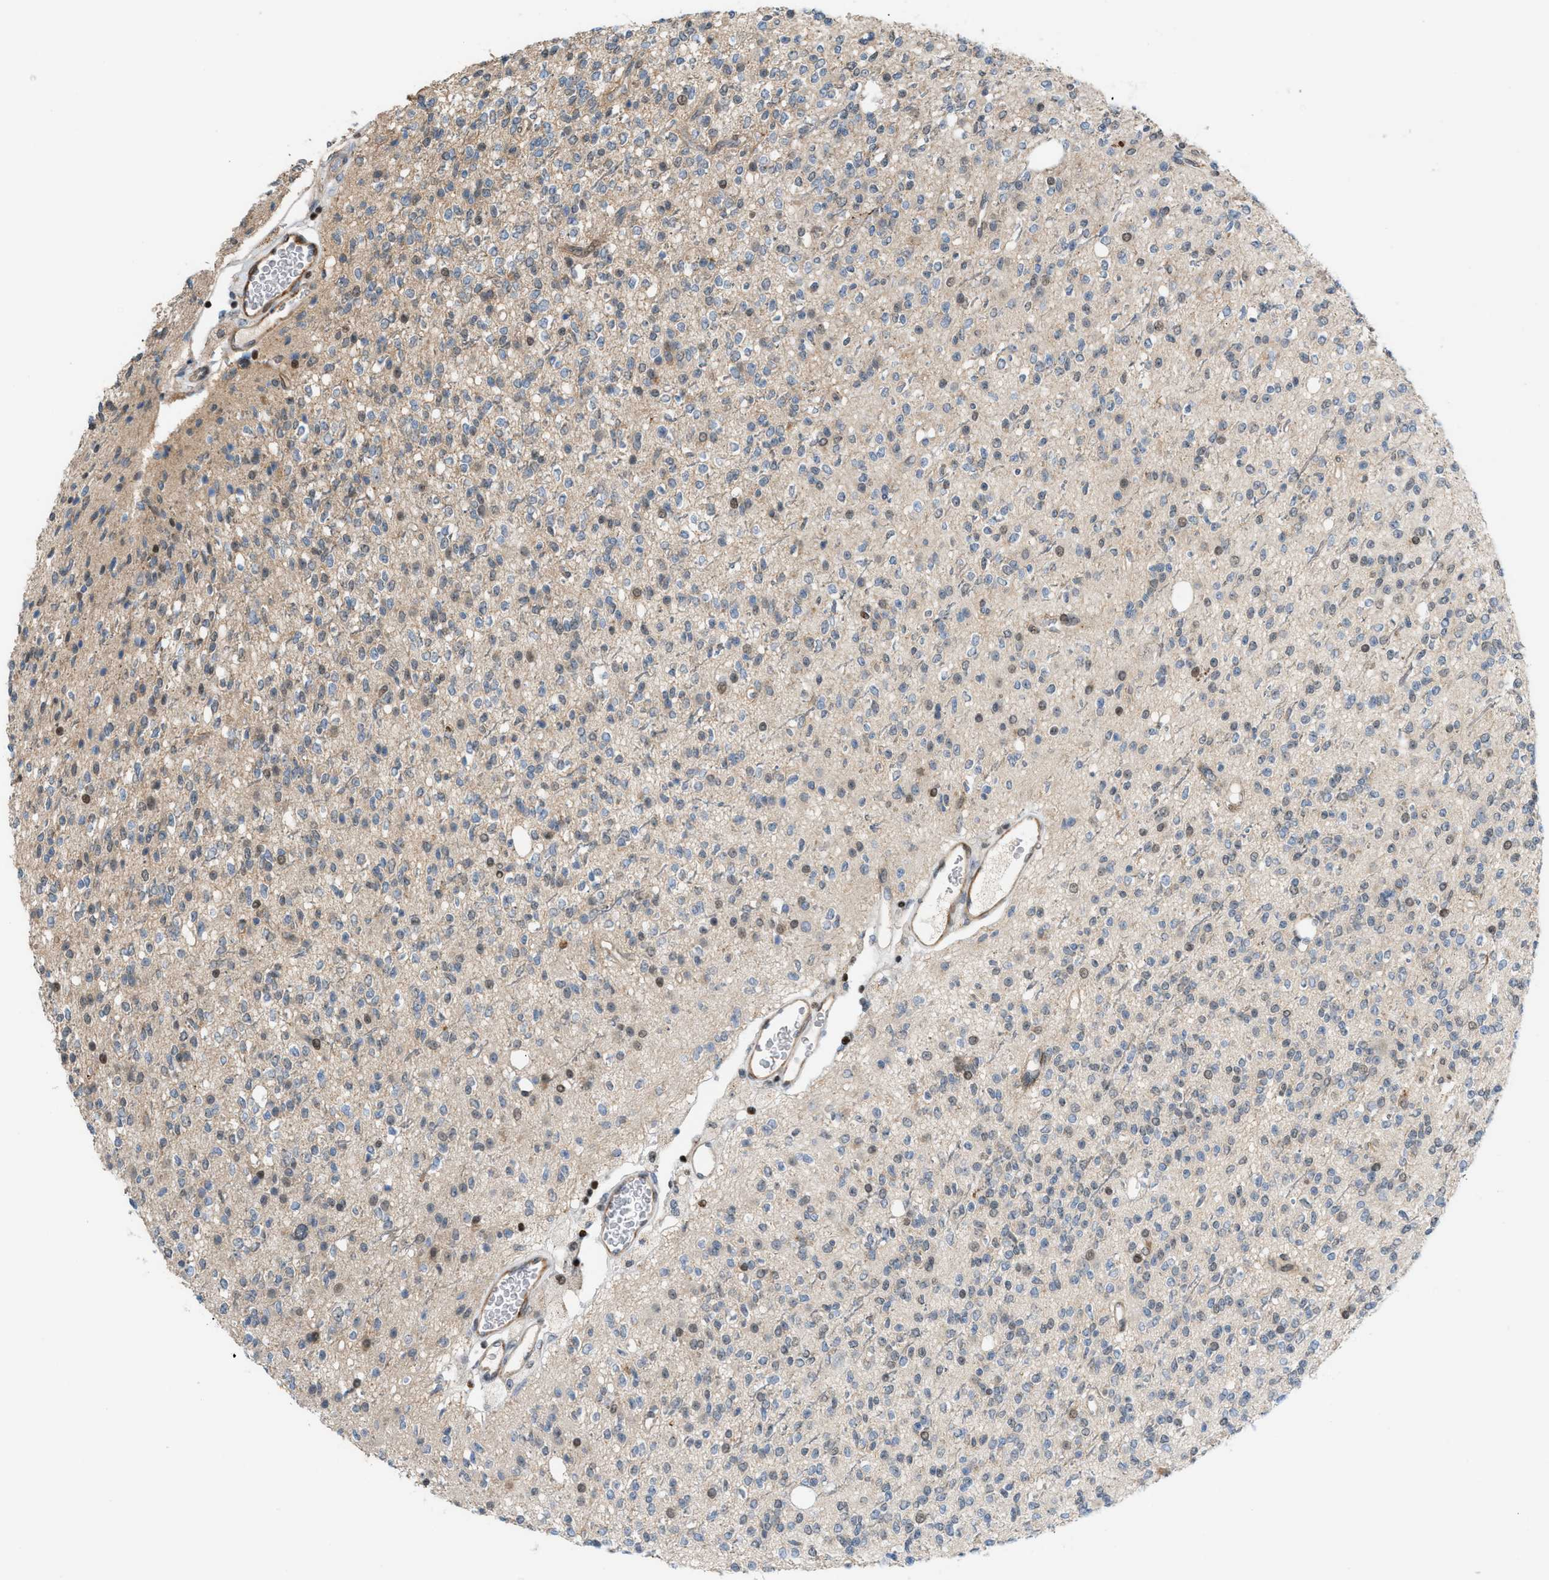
{"staining": {"intensity": "weak", "quantity": "<25%", "location": "nuclear"}, "tissue": "glioma", "cell_type": "Tumor cells", "image_type": "cancer", "snomed": [{"axis": "morphology", "description": "Glioma, malignant, High grade"}, {"axis": "topography", "description": "Brain"}], "caption": "Immunohistochemical staining of human malignant glioma (high-grade) displays no significant expression in tumor cells.", "gene": "ZNF276", "patient": {"sex": "male", "age": 34}}